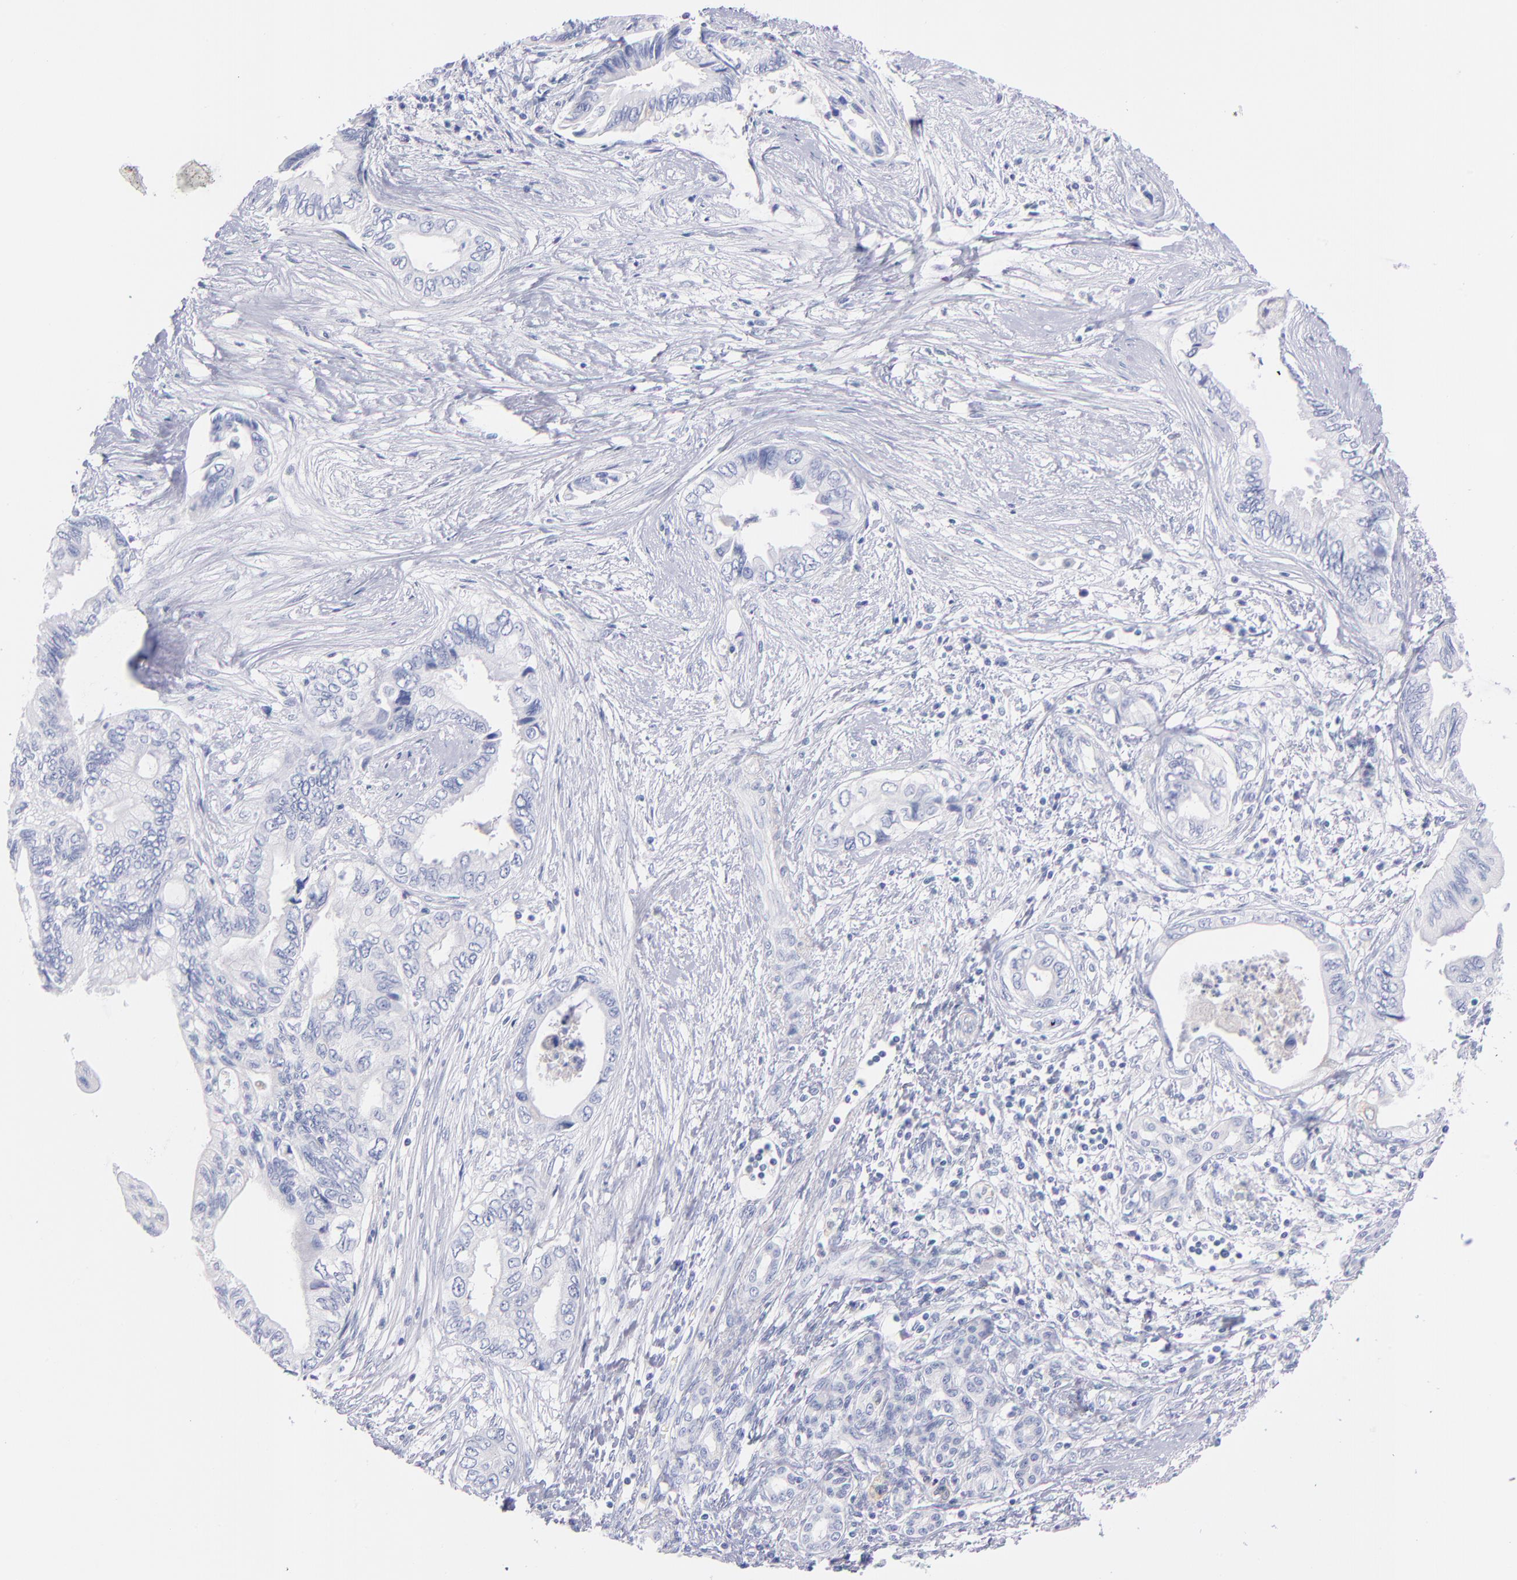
{"staining": {"intensity": "negative", "quantity": "none", "location": "none"}, "tissue": "pancreatic cancer", "cell_type": "Tumor cells", "image_type": "cancer", "snomed": [{"axis": "morphology", "description": "Adenocarcinoma, NOS"}, {"axis": "topography", "description": "Pancreas"}], "caption": "IHC photomicrograph of adenocarcinoma (pancreatic) stained for a protein (brown), which displays no staining in tumor cells.", "gene": "HP", "patient": {"sex": "female", "age": 66}}